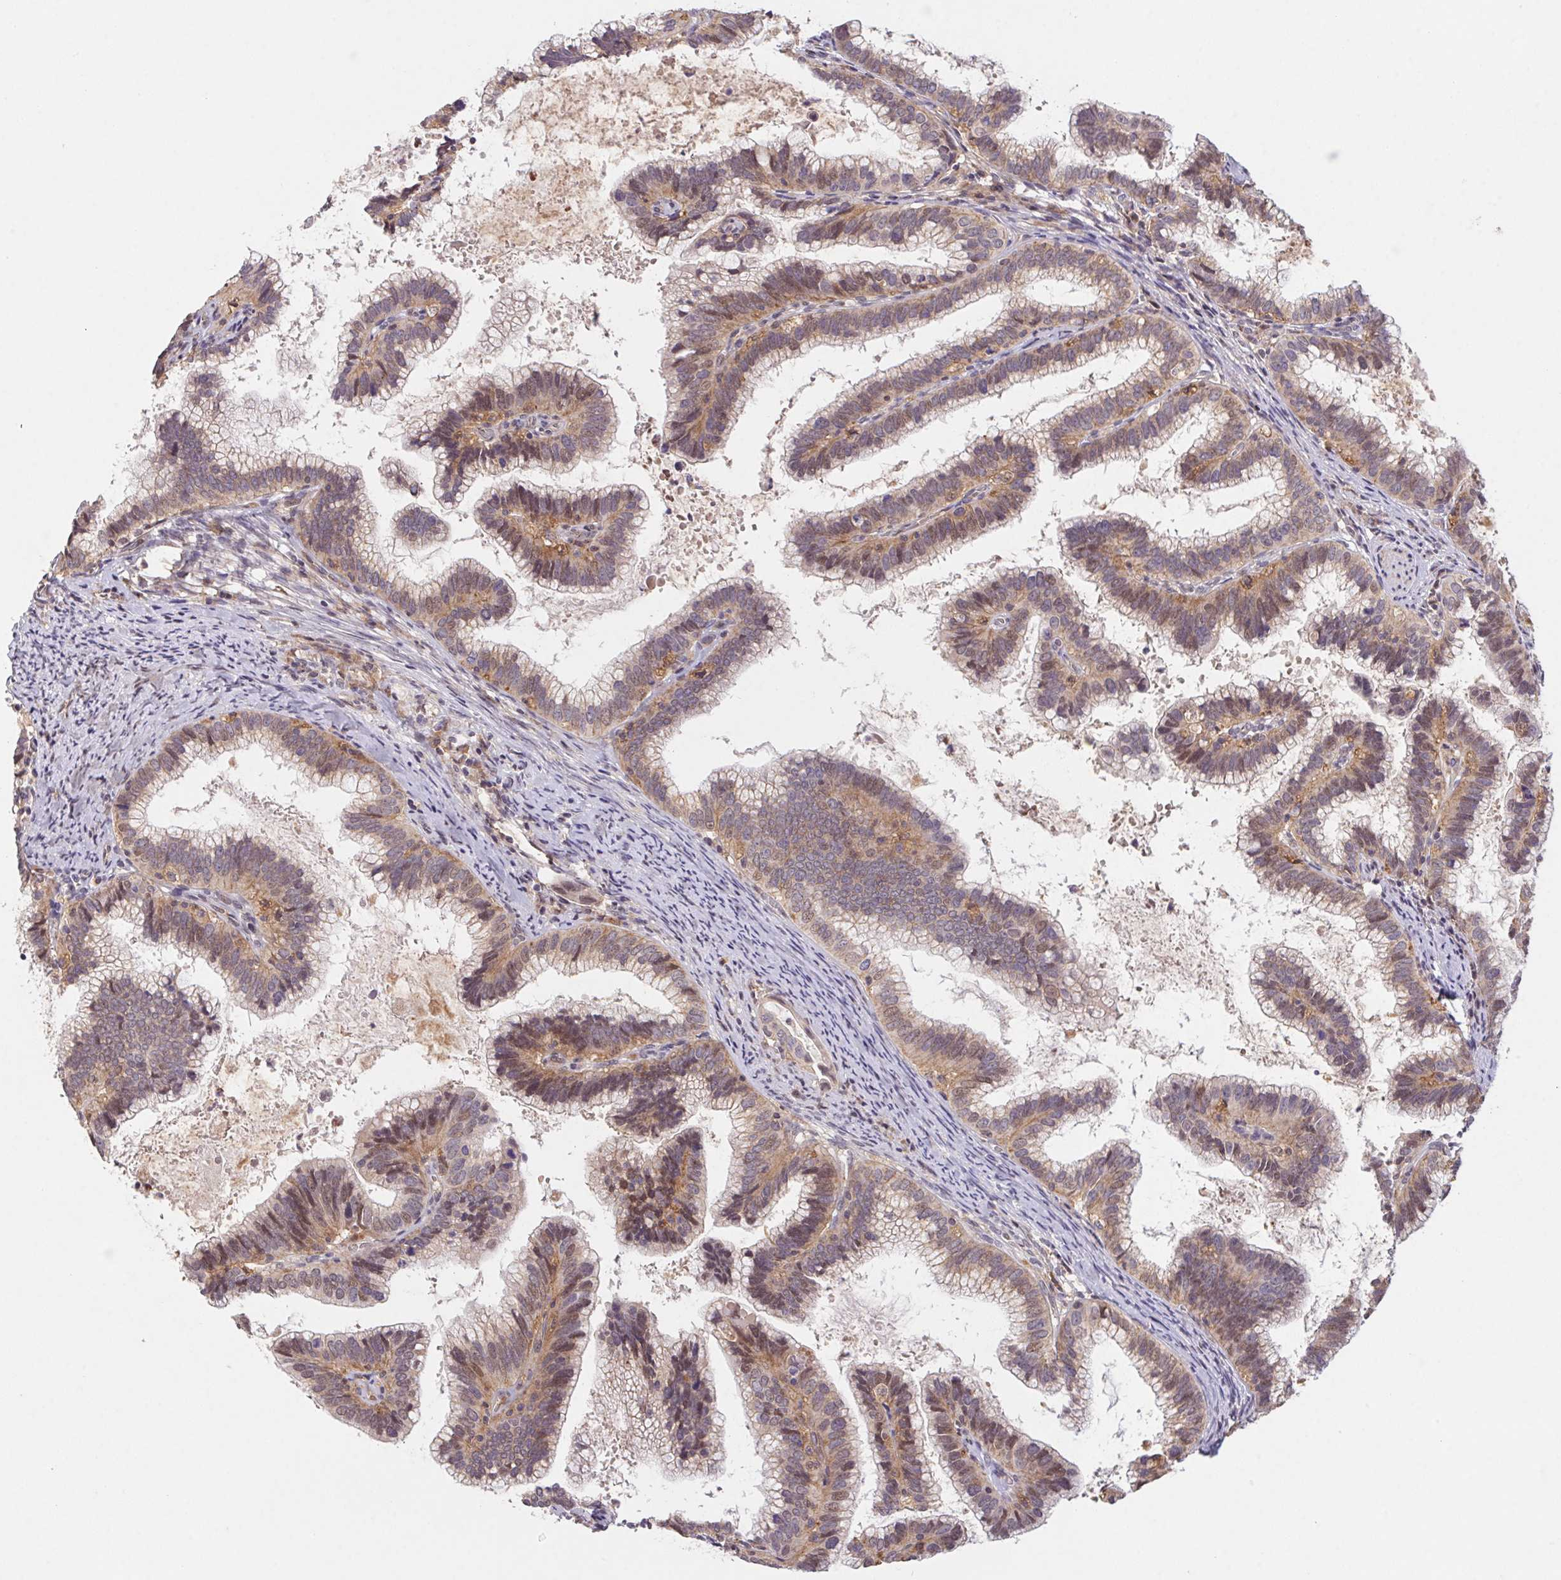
{"staining": {"intensity": "weak", "quantity": ">75%", "location": "cytoplasmic/membranous"}, "tissue": "cervical cancer", "cell_type": "Tumor cells", "image_type": "cancer", "snomed": [{"axis": "morphology", "description": "Adenocarcinoma, NOS"}, {"axis": "topography", "description": "Cervix"}], "caption": "A photomicrograph of adenocarcinoma (cervical) stained for a protein exhibits weak cytoplasmic/membranous brown staining in tumor cells.", "gene": "SLC52A2", "patient": {"sex": "female", "age": 61}}